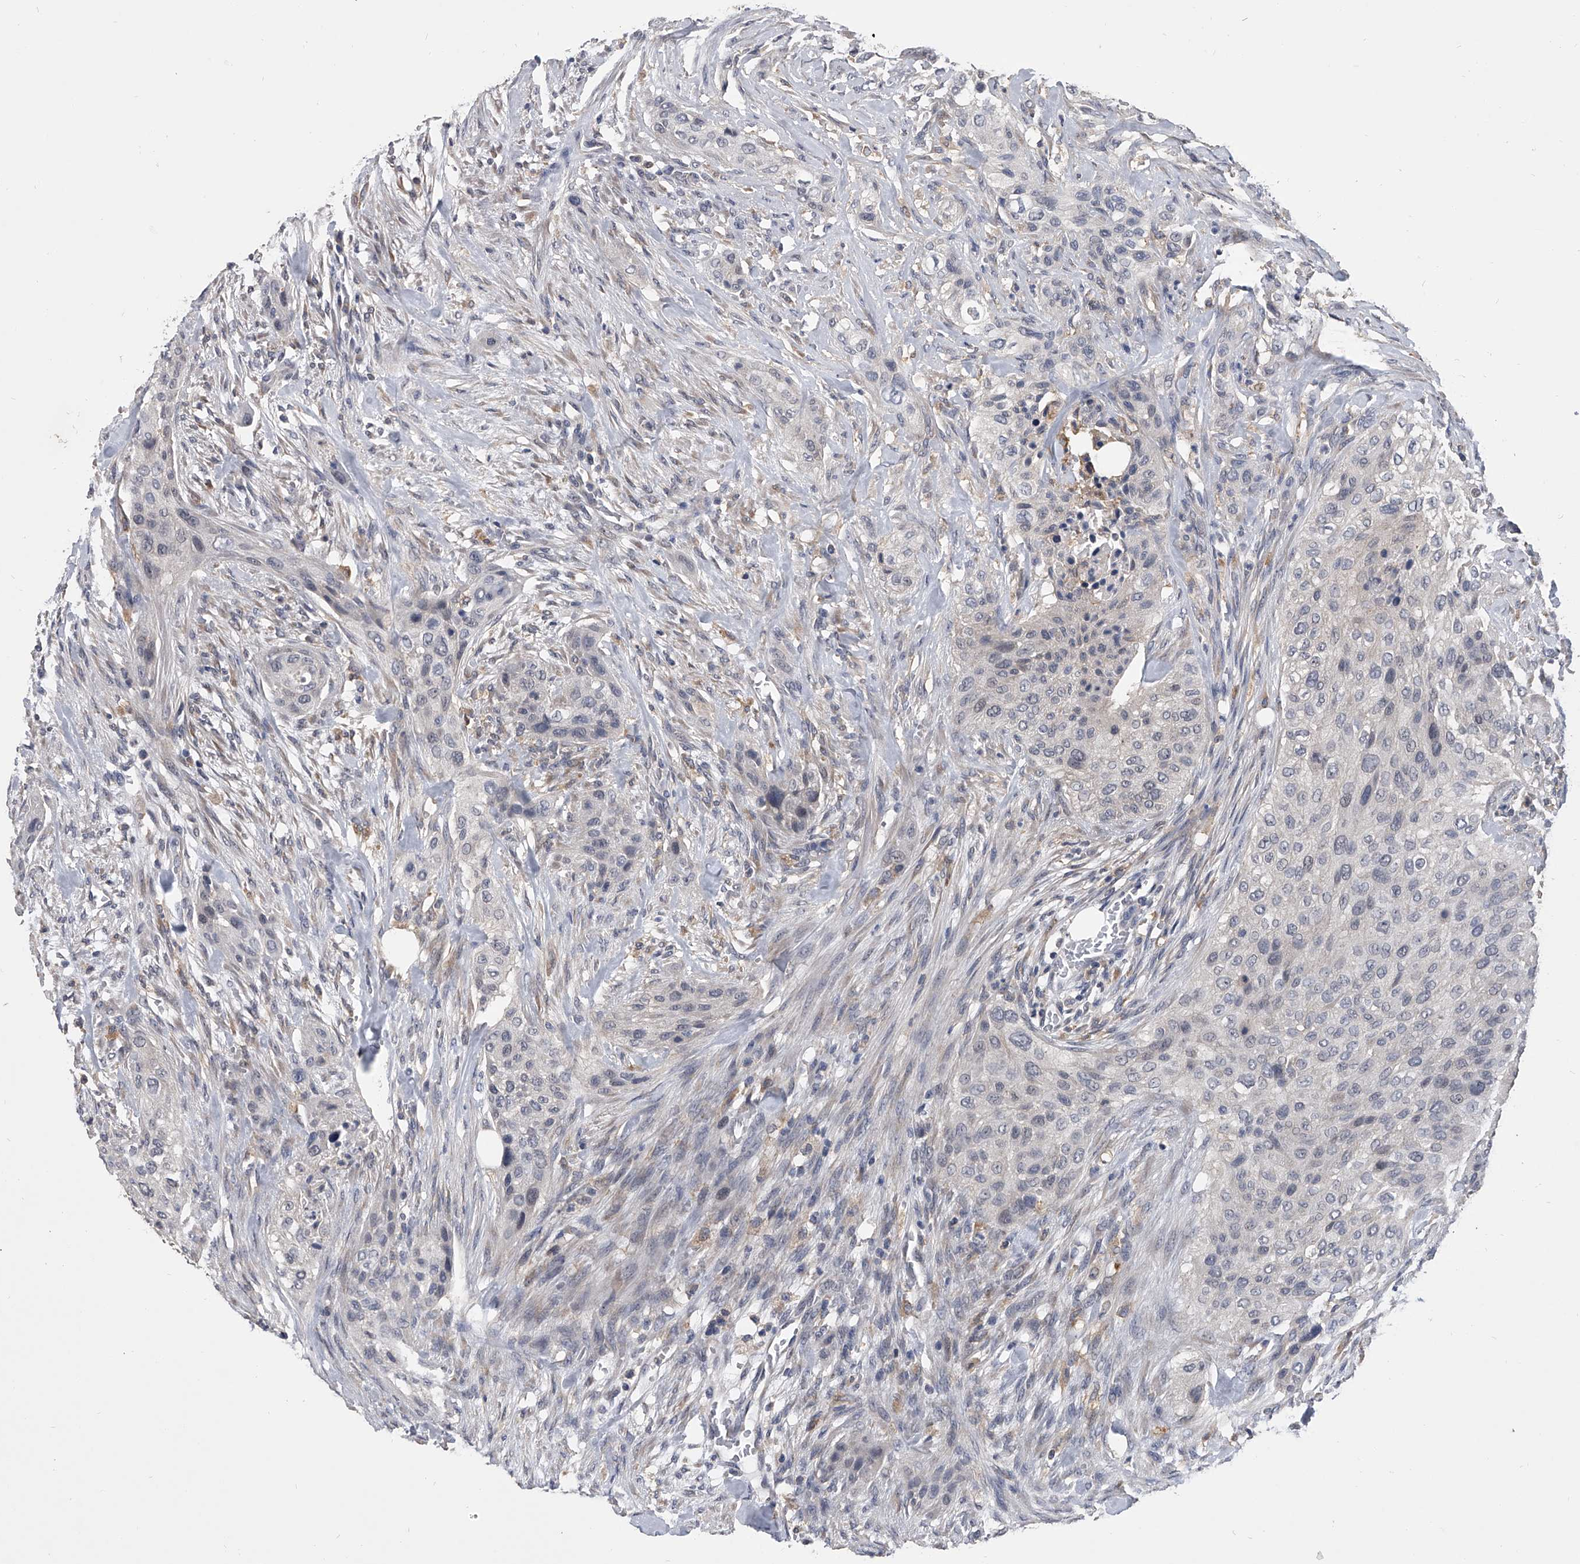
{"staining": {"intensity": "negative", "quantity": "none", "location": "none"}, "tissue": "urothelial cancer", "cell_type": "Tumor cells", "image_type": "cancer", "snomed": [{"axis": "morphology", "description": "Urothelial carcinoma, High grade"}, {"axis": "topography", "description": "Urinary bladder"}], "caption": "A histopathology image of human urothelial carcinoma (high-grade) is negative for staining in tumor cells.", "gene": "MAP4K3", "patient": {"sex": "male", "age": 35}}